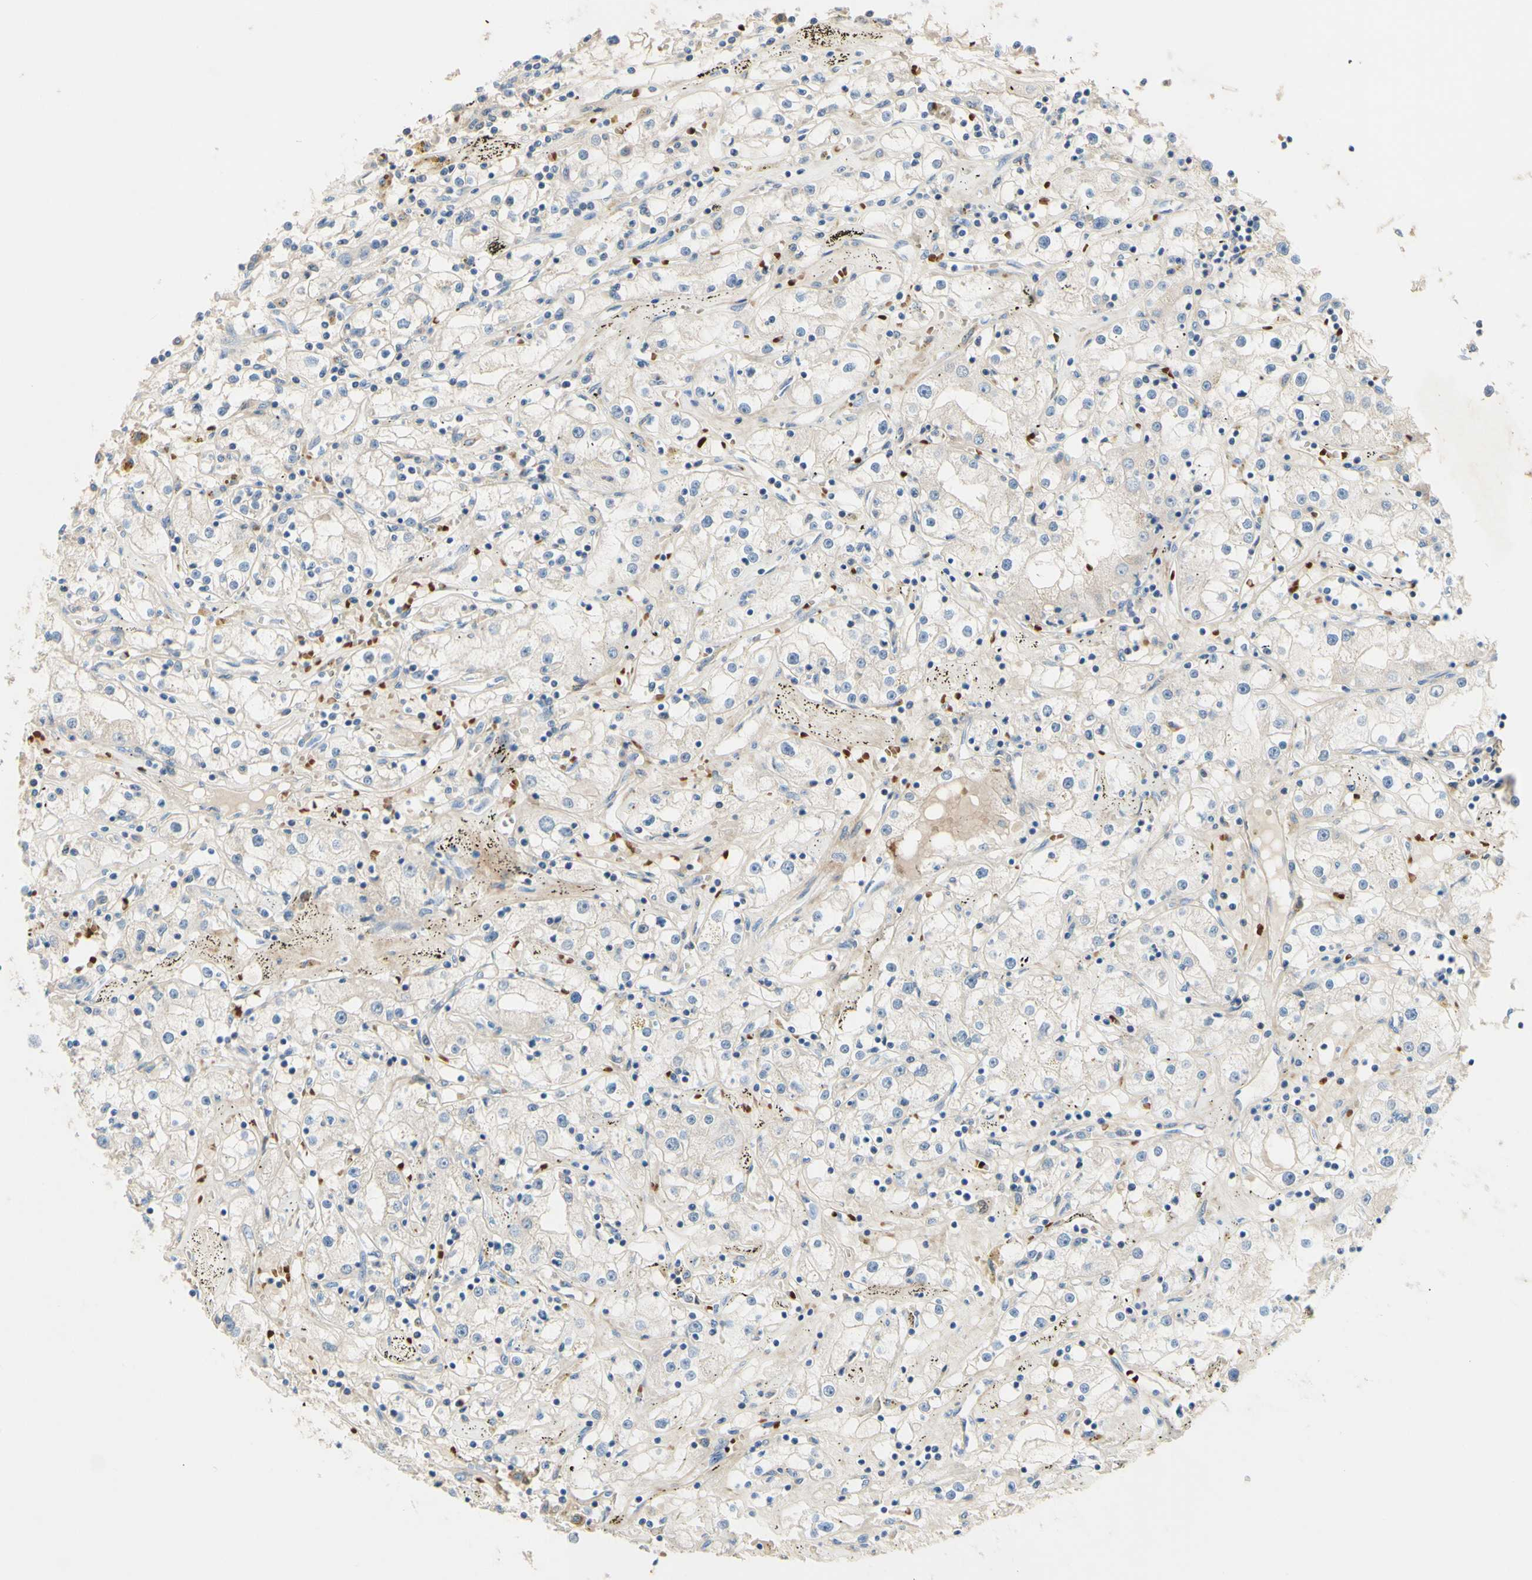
{"staining": {"intensity": "negative", "quantity": "none", "location": "none"}, "tissue": "renal cancer", "cell_type": "Tumor cells", "image_type": "cancer", "snomed": [{"axis": "morphology", "description": "Adenocarcinoma, NOS"}, {"axis": "topography", "description": "Kidney"}], "caption": "High power microscopy micrograph of an immunohistochemistry (IHC) photomicrograph of renal cancer, revealing no significant staining in tumor cells.", "gene": "CDON", "patient": {"sex": "male", "age": 56}}